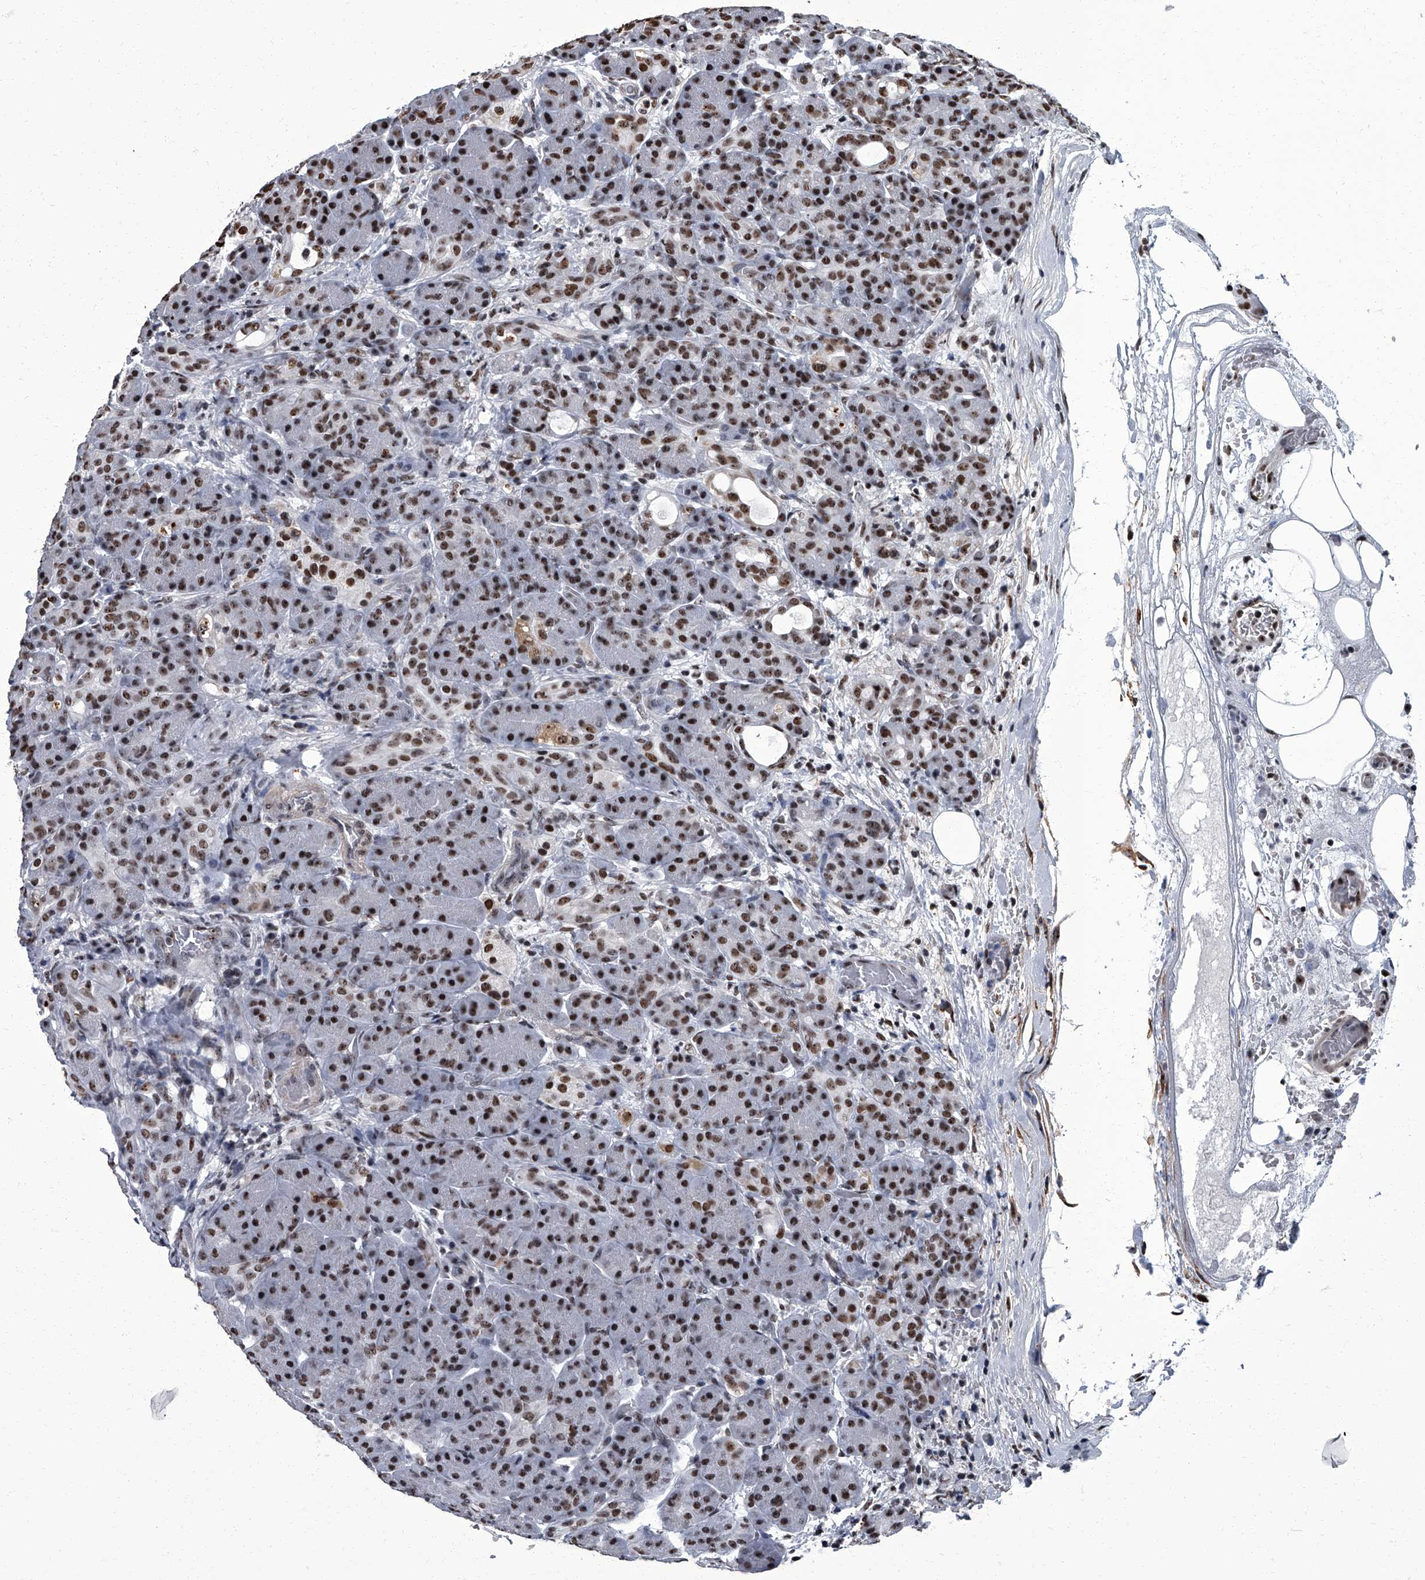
{"staining": {"intensity": "moderate", "quantity": "25%-75%", "location": "nuclear"}, "tissue": "pancreas", "cell_type": "Exocrine glandular cells", "image_type": "normal", "snomed": [{"axis": "morphology", "description": "Normal tissue, NOS"}, {"axis": "topography", "description": "Pancreas"}], "caption": "This histopathology image displays immunohistochemistry staining of benign human pancreas, with medium moderate nuclear expression in about 25%-75% of exocrine glandular cells.", "gene": "ZNF518B", "patient": {"sex": "male", "age": 63}}